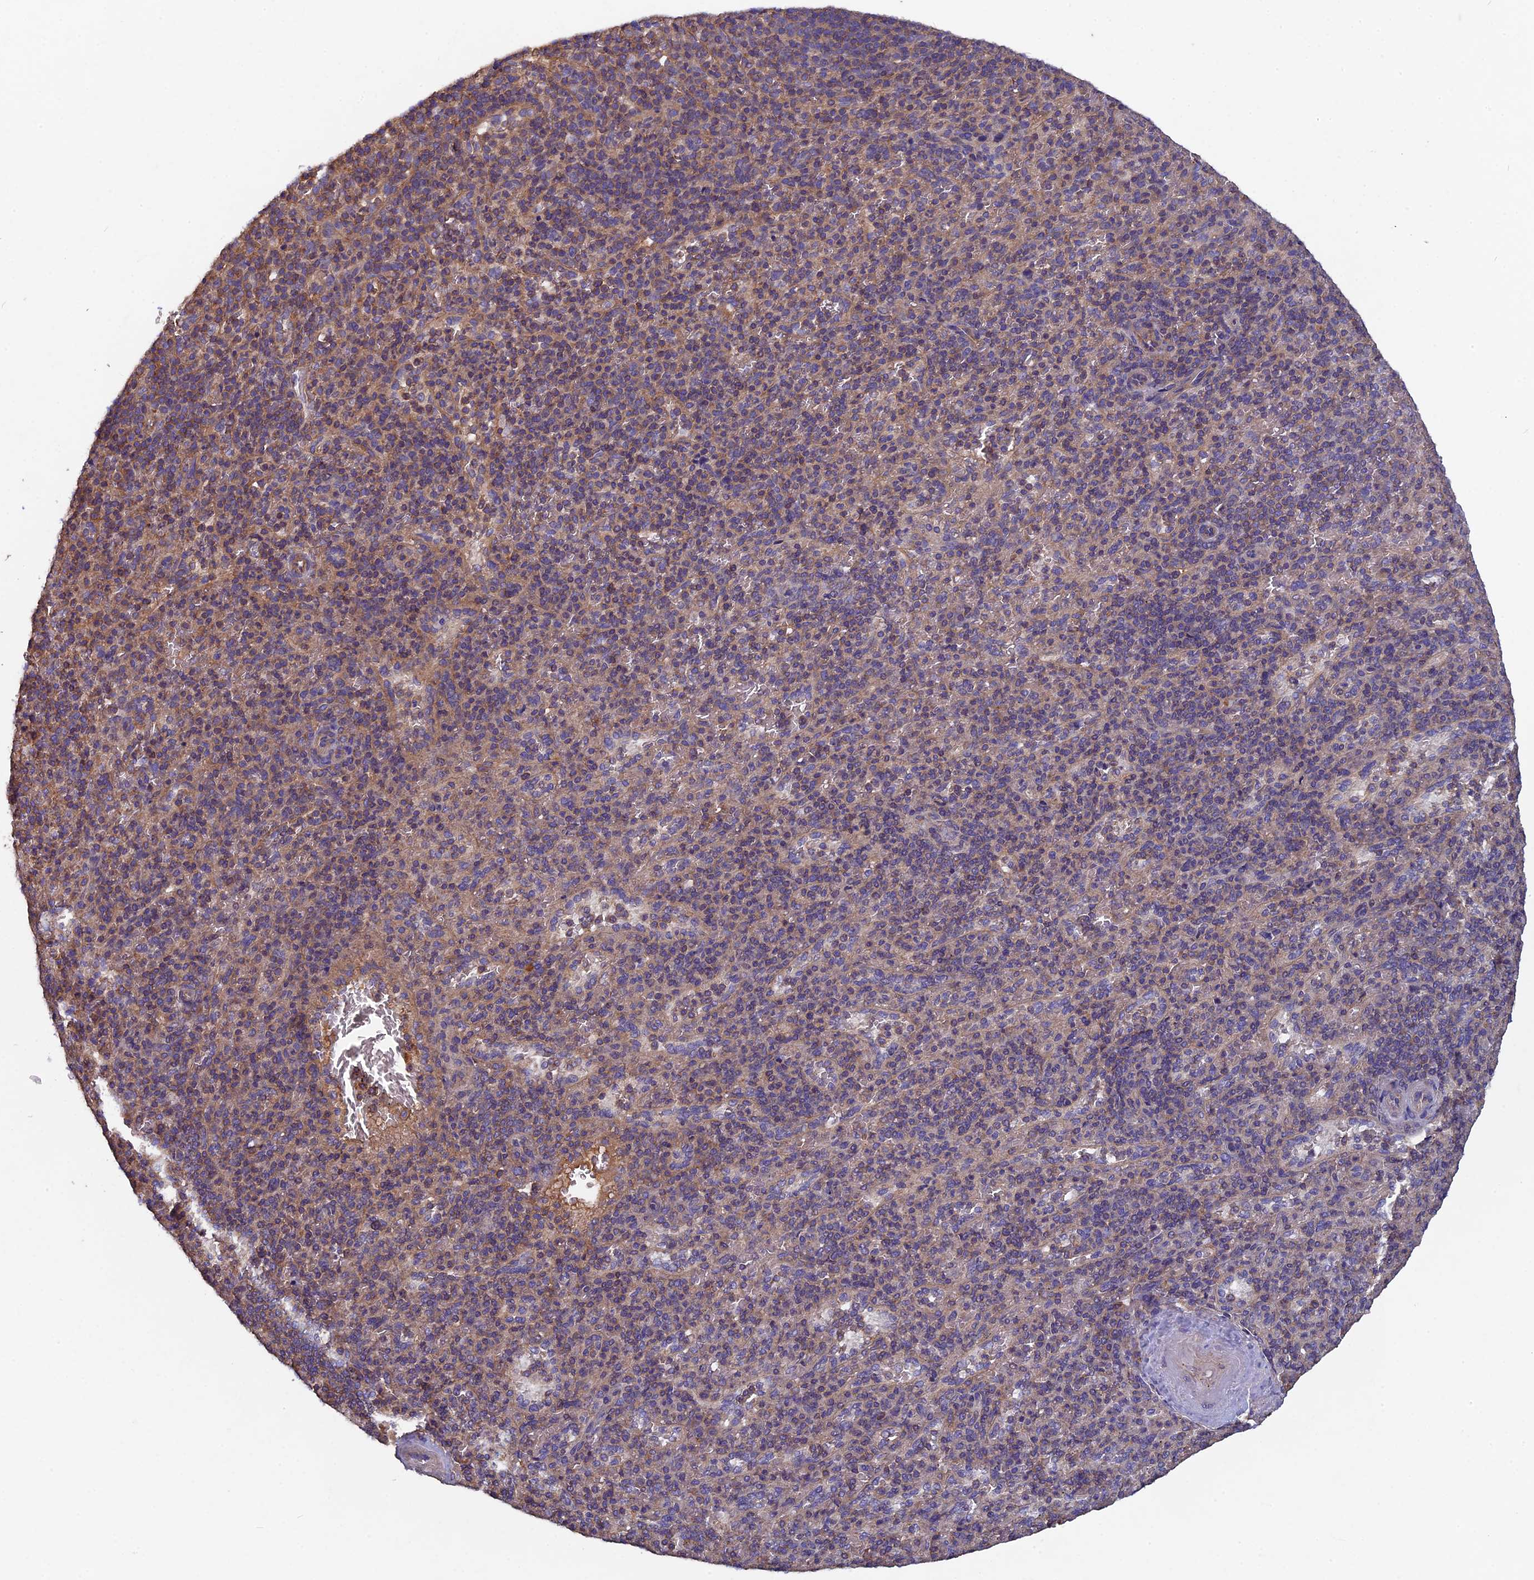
{"staining": {"intensity": "moderate", "quantity": "25%-75%", "location": "cytoplasmic/membranous"}, "tissue": "spleen", "cell_type": "Cells in red pulp", "image_type": "normal", "snomed": [{"axis": "morphology", "description": "Normal tissue, NOS"}, {"axis": "topography", "description": "Spleen"}], "caption": "The histopathology image demonstrates immunohistochemical staining of benign spleen. There is moderate cytoplasmic/membranous expression is seen in approximately 25%-75% of cells in red pulp. The staining was performed using DAB to visualize the protein expression in brown, while the nuclei were stained in blue with hematoxylin (Magnification: 20x).", "gene": "CCDC153", "patient": {"sex": "male", "age": 82}}